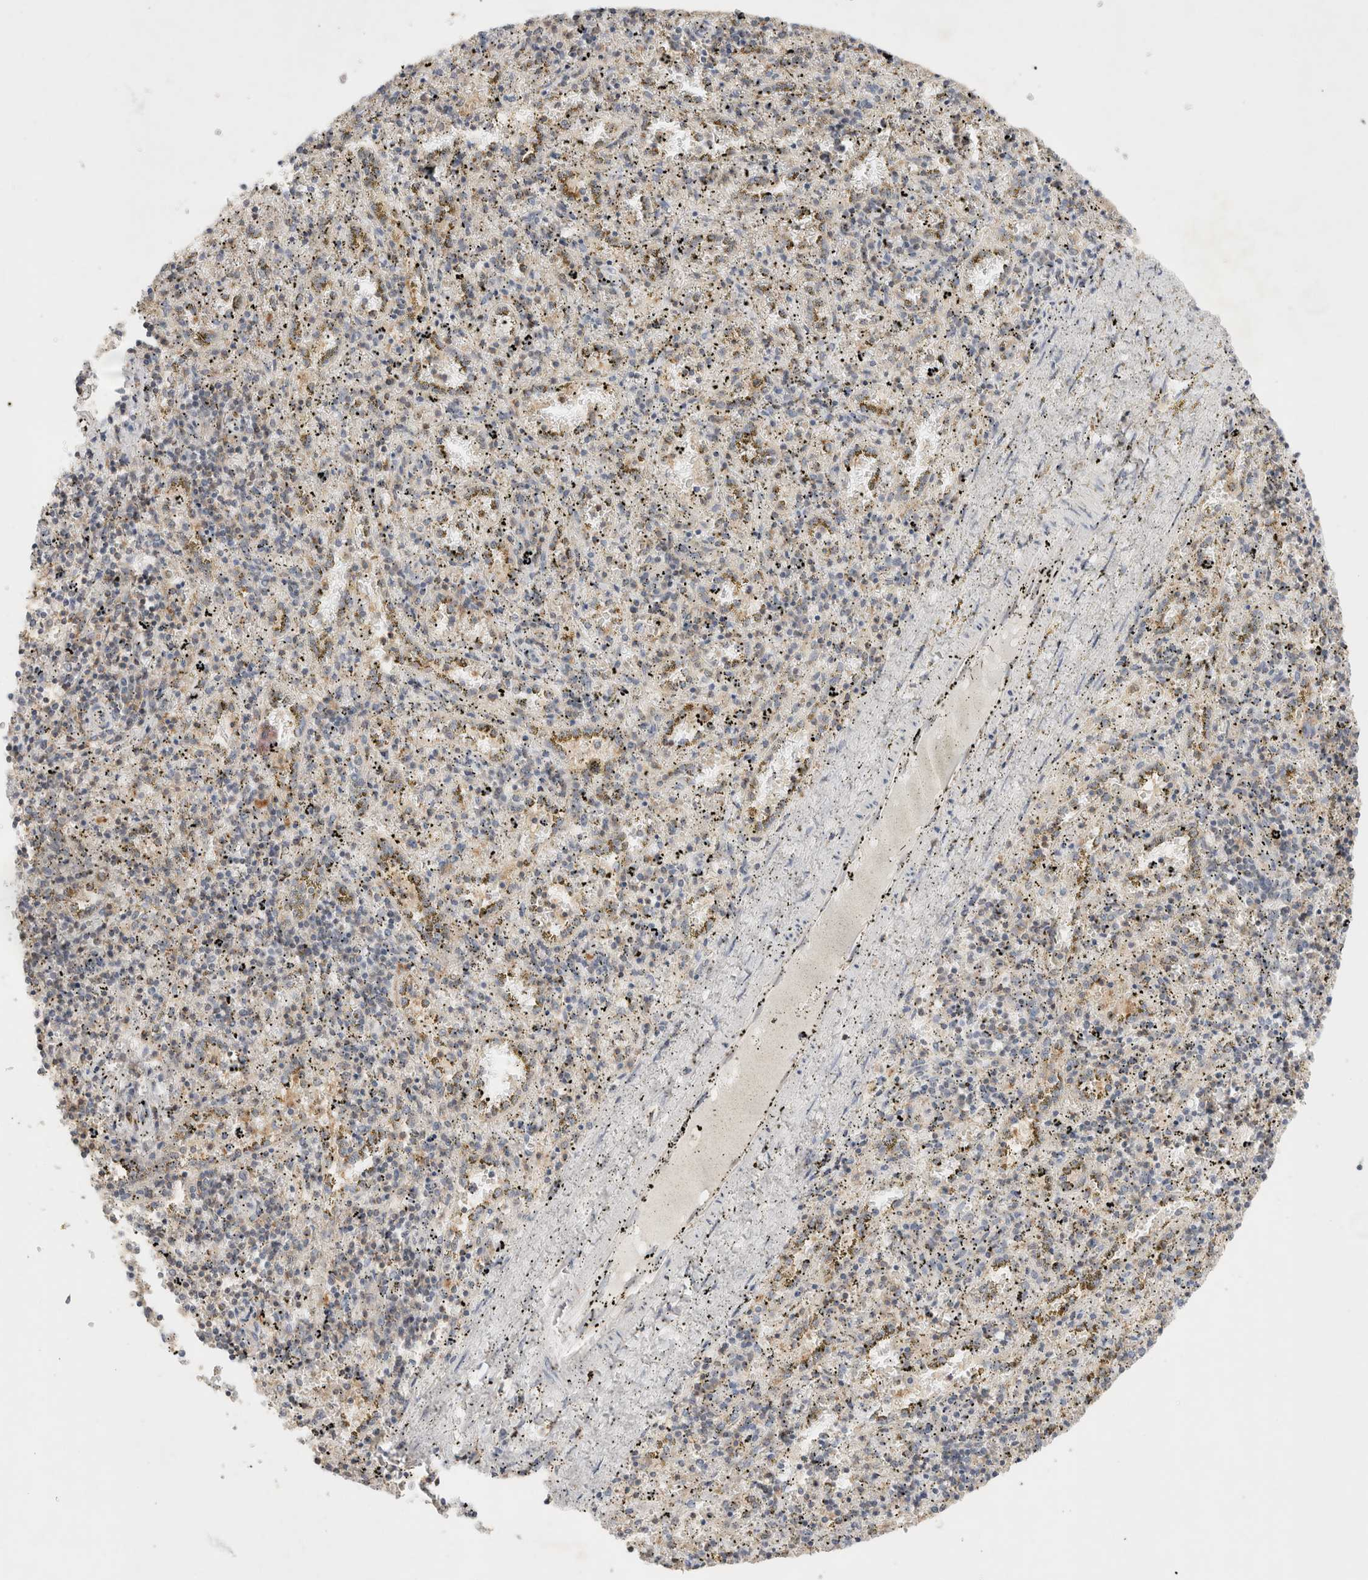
{"staining": {"intensity": "weak", "quantity": "<25%", "location": "cytoplasmic/membranous"}, "tissue": "spleen", "cell_type": "Cells in red pulp", "image_type": "normal", "snomed": [{"axis": "morphology", "description": "Normal tissue, NOS"}, {"axis": "topography", "description": "Spleen"}], "caption": "Human spleen stained for a protein using immunohistochemistry (IHC) demonstrates no expression in cells in red pulp.", "gene": "ZNF23", "patient": {"sex": "male", "age": 11}}